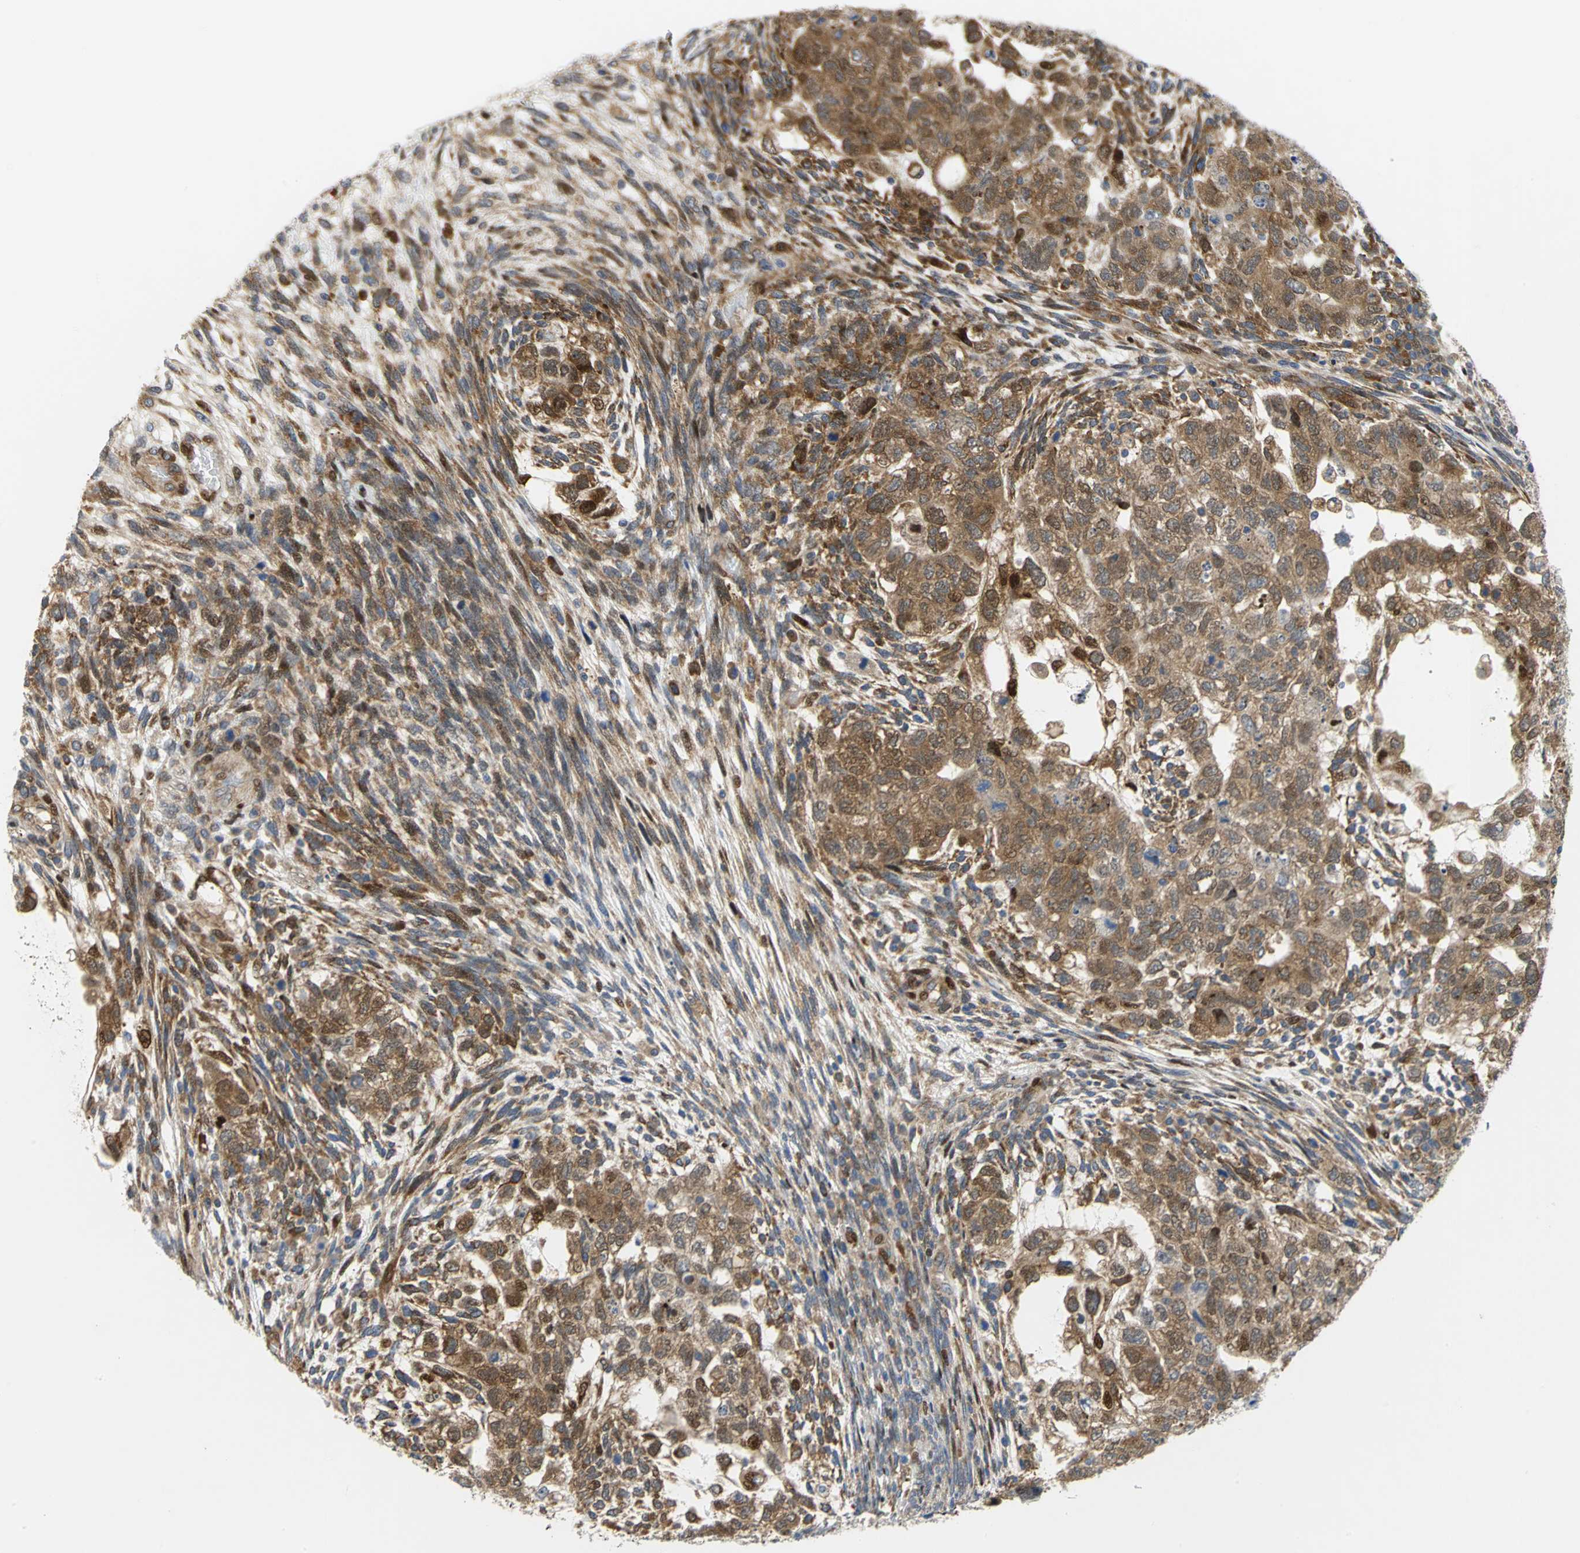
{"staining": {"intensity": "moderate", "quantity": ">75%", "location": "cytoplasmic/membranous,nuclear"}, "tissue": "testis cancer", "cell_type": "Tumor cells", "image_type": "cancer", "snomed": [{"axis": "morphology", "description": "Normal tissue, NOS"}, {"axis": "morphology", "description": "Carcinoma, Embryonal, NOS"}, {"axis": "topography", "description": "Testis"}], "caption": "Testis cancer tissue displays moderate cytoplasmic/membranous and nuclear staining in about >75% of tumor cells Using DAB (brown) and hematoxylin (blue) stains, captured at high magnification using brightfield microscopy.", "gene": "YBX1", "patient": {"sex": "male", "age": 36}}